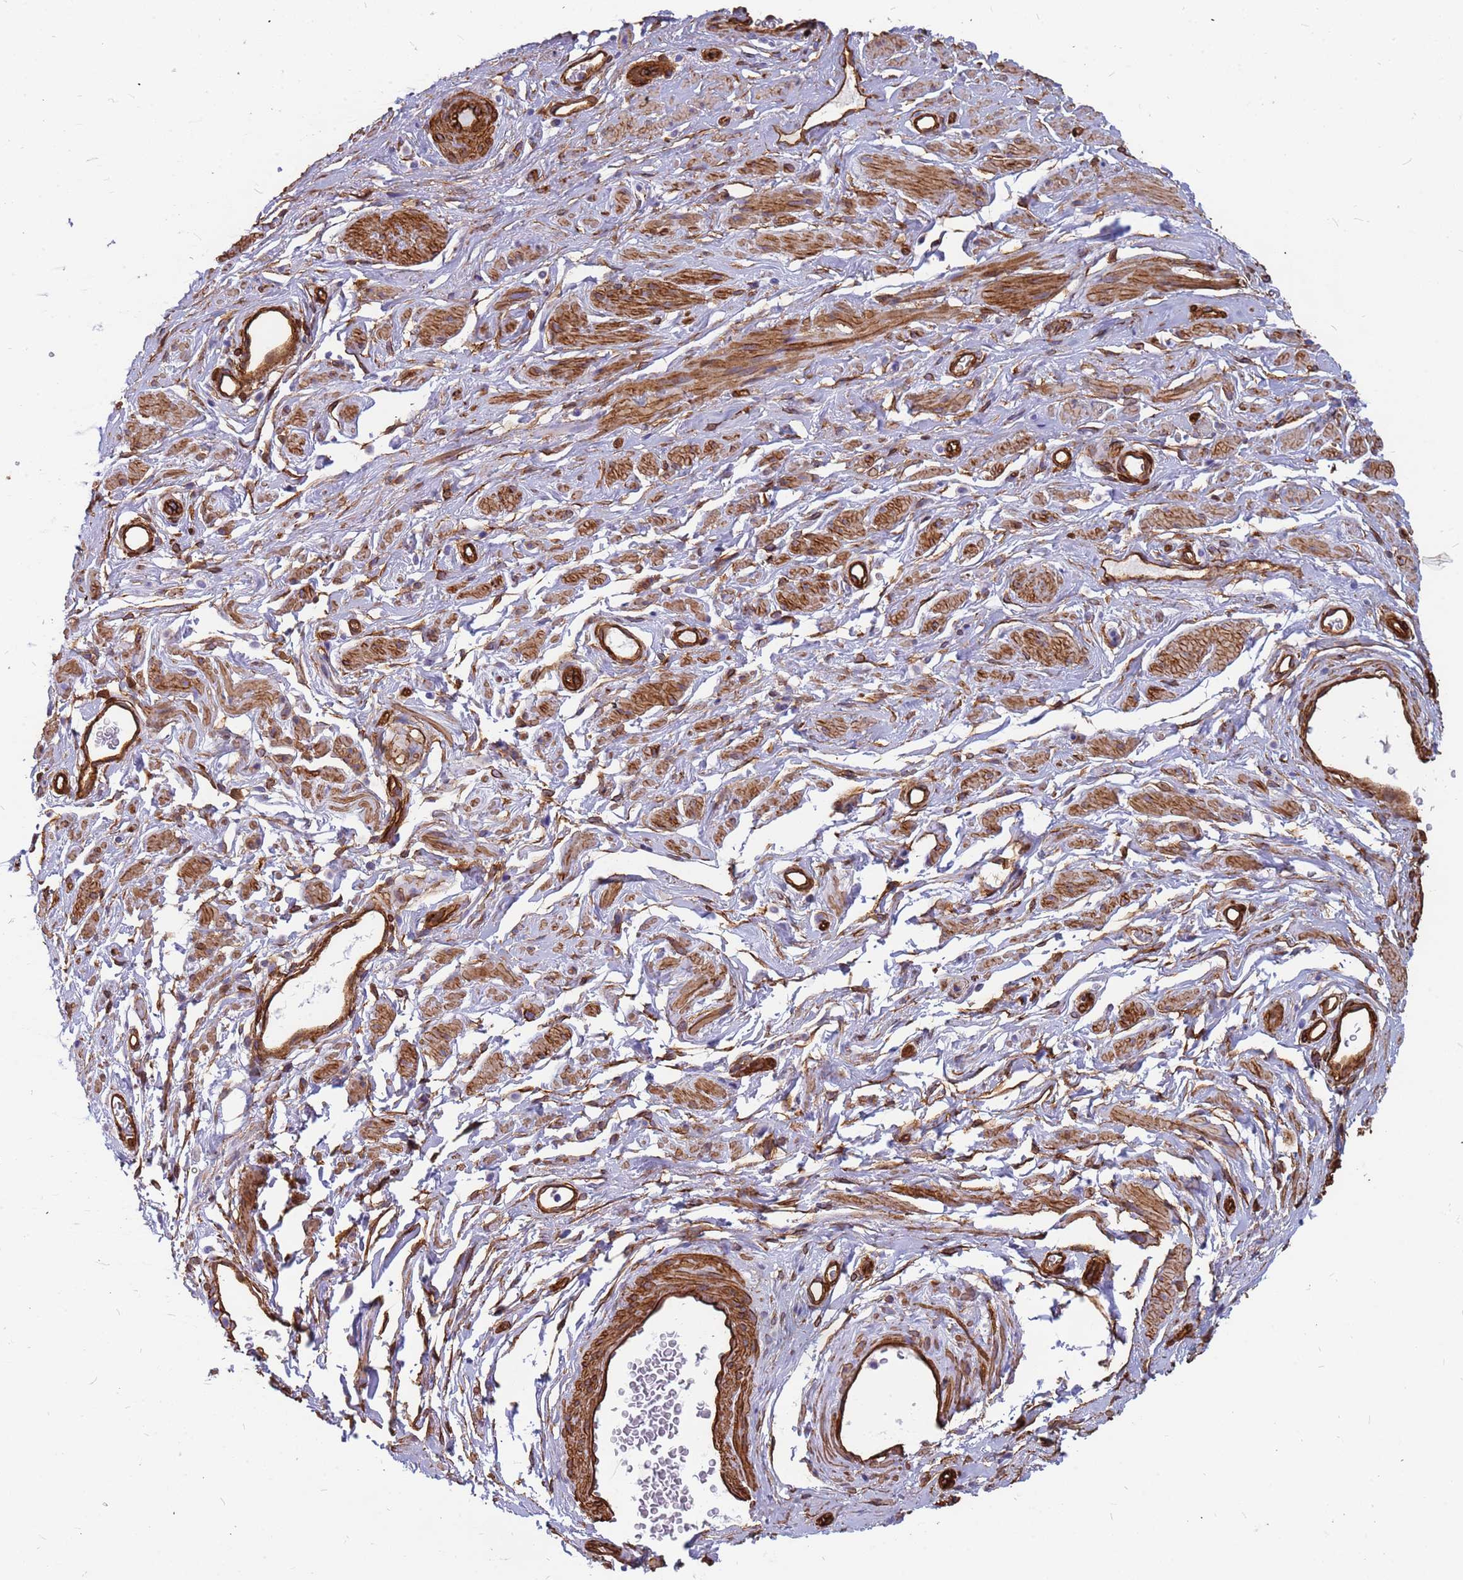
{"staining": {"intensity": "moderate", "quantity": ">75%", "location": "cytoplasmic/membranous"}, "tissue": "adipose tissue", "cell_type": "Adipocytes", "image_type": "normal", "snomed": [{"axis": "morphology", "description": "Normal tissue, NOS"}, {"axis": "morphology", "description": "Adenocarcinoma, NOS"}, {"axis": "topography", "description": "Rectum"}, {"axis": "topography", "description": "Vagina"}, {"axis": "topography", "description": "Peripheral nerve tissue"}], "caption": "Immunohistochemistry image of normal adipose tissue: human adipose tissue stained using immunohistochemistry shows medium levels of moderate protein expression localized specifically in the cytoplasmic/membranous of adipocytes, appearing as a cytoplasmic/membranous brown color.", "gene": "EHD2", "patient": {"sex": "female", "age": 71}}